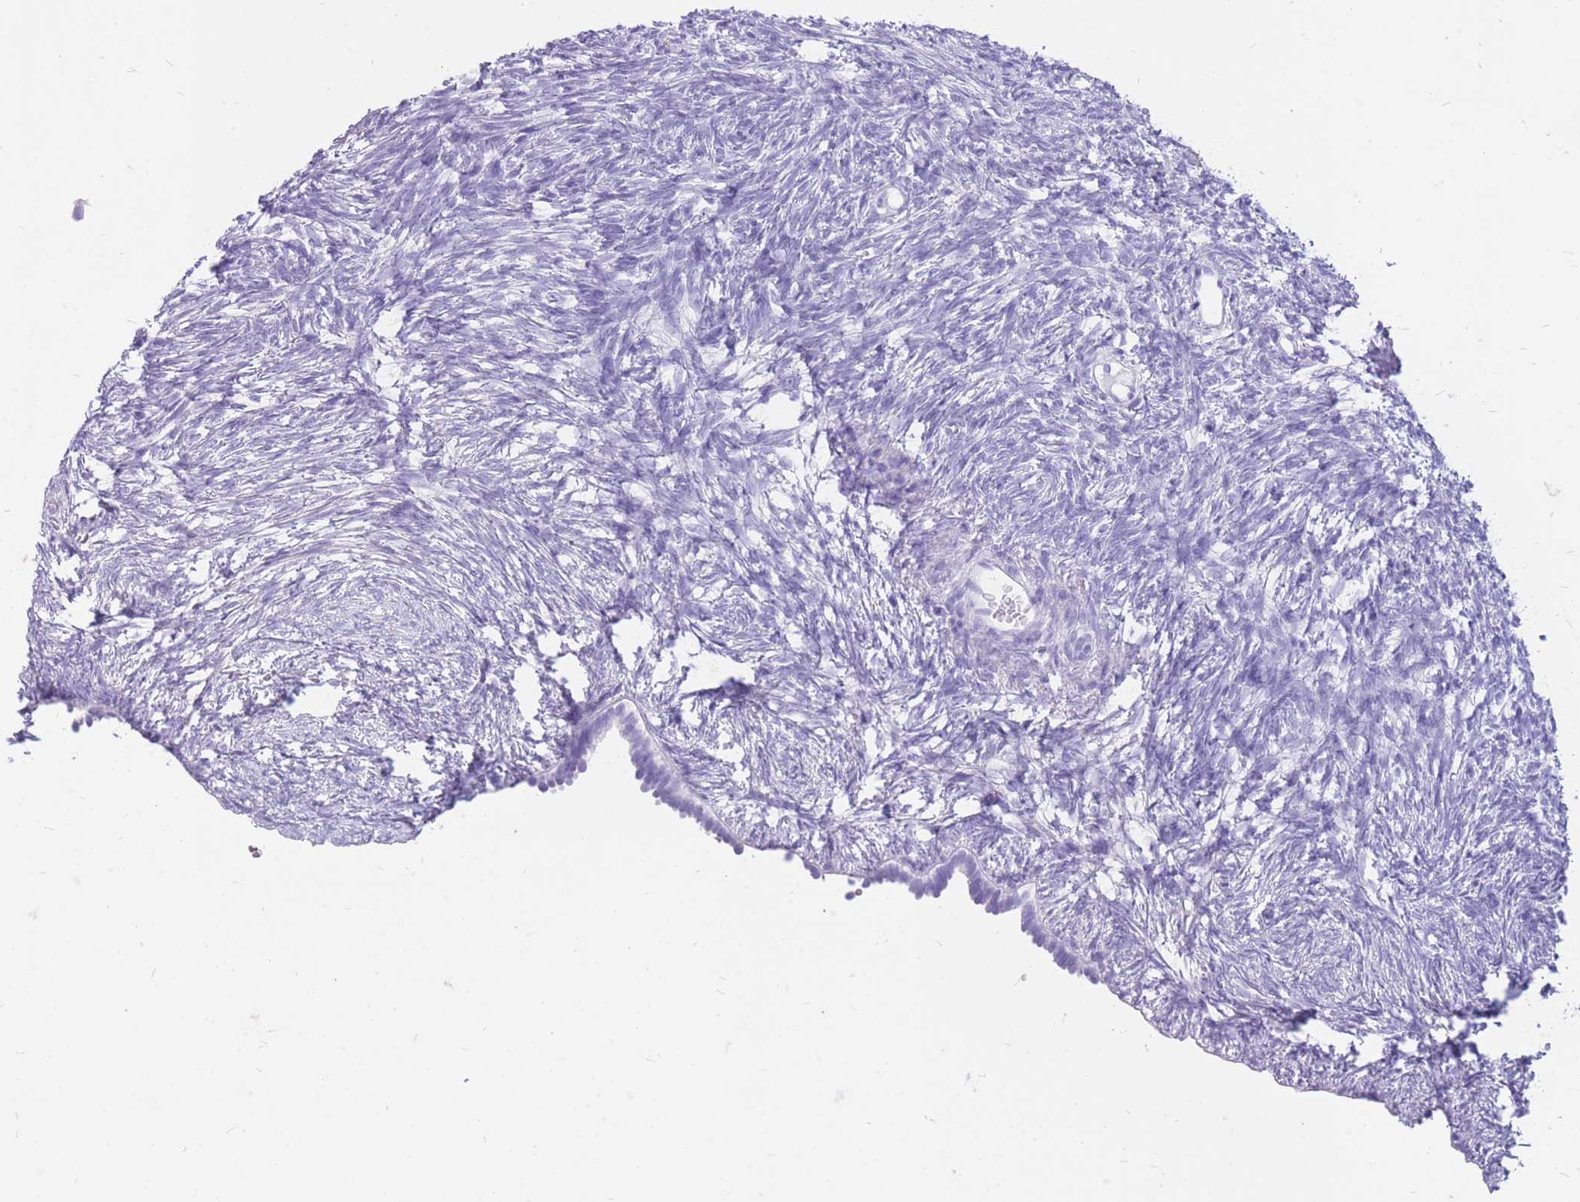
{"staining": {"intensity": "negative", "quantity": "none", "location": "none"}, "tissue": "ovary", "cell_type": "Follicle cells", "image_type": "normal", "snomed": [{"axis": "morphology", "description": "Normal tissue, NOS"}, {"axis": "topography", "description": "Ovary"}], "caption": "The immunohistochemistry histopathology image has no significant expression in follicle cells of ovary. Nuclei are stained in blue.", "gene": "ZFP37", "patient": {"sex": "female", "age": 51}}